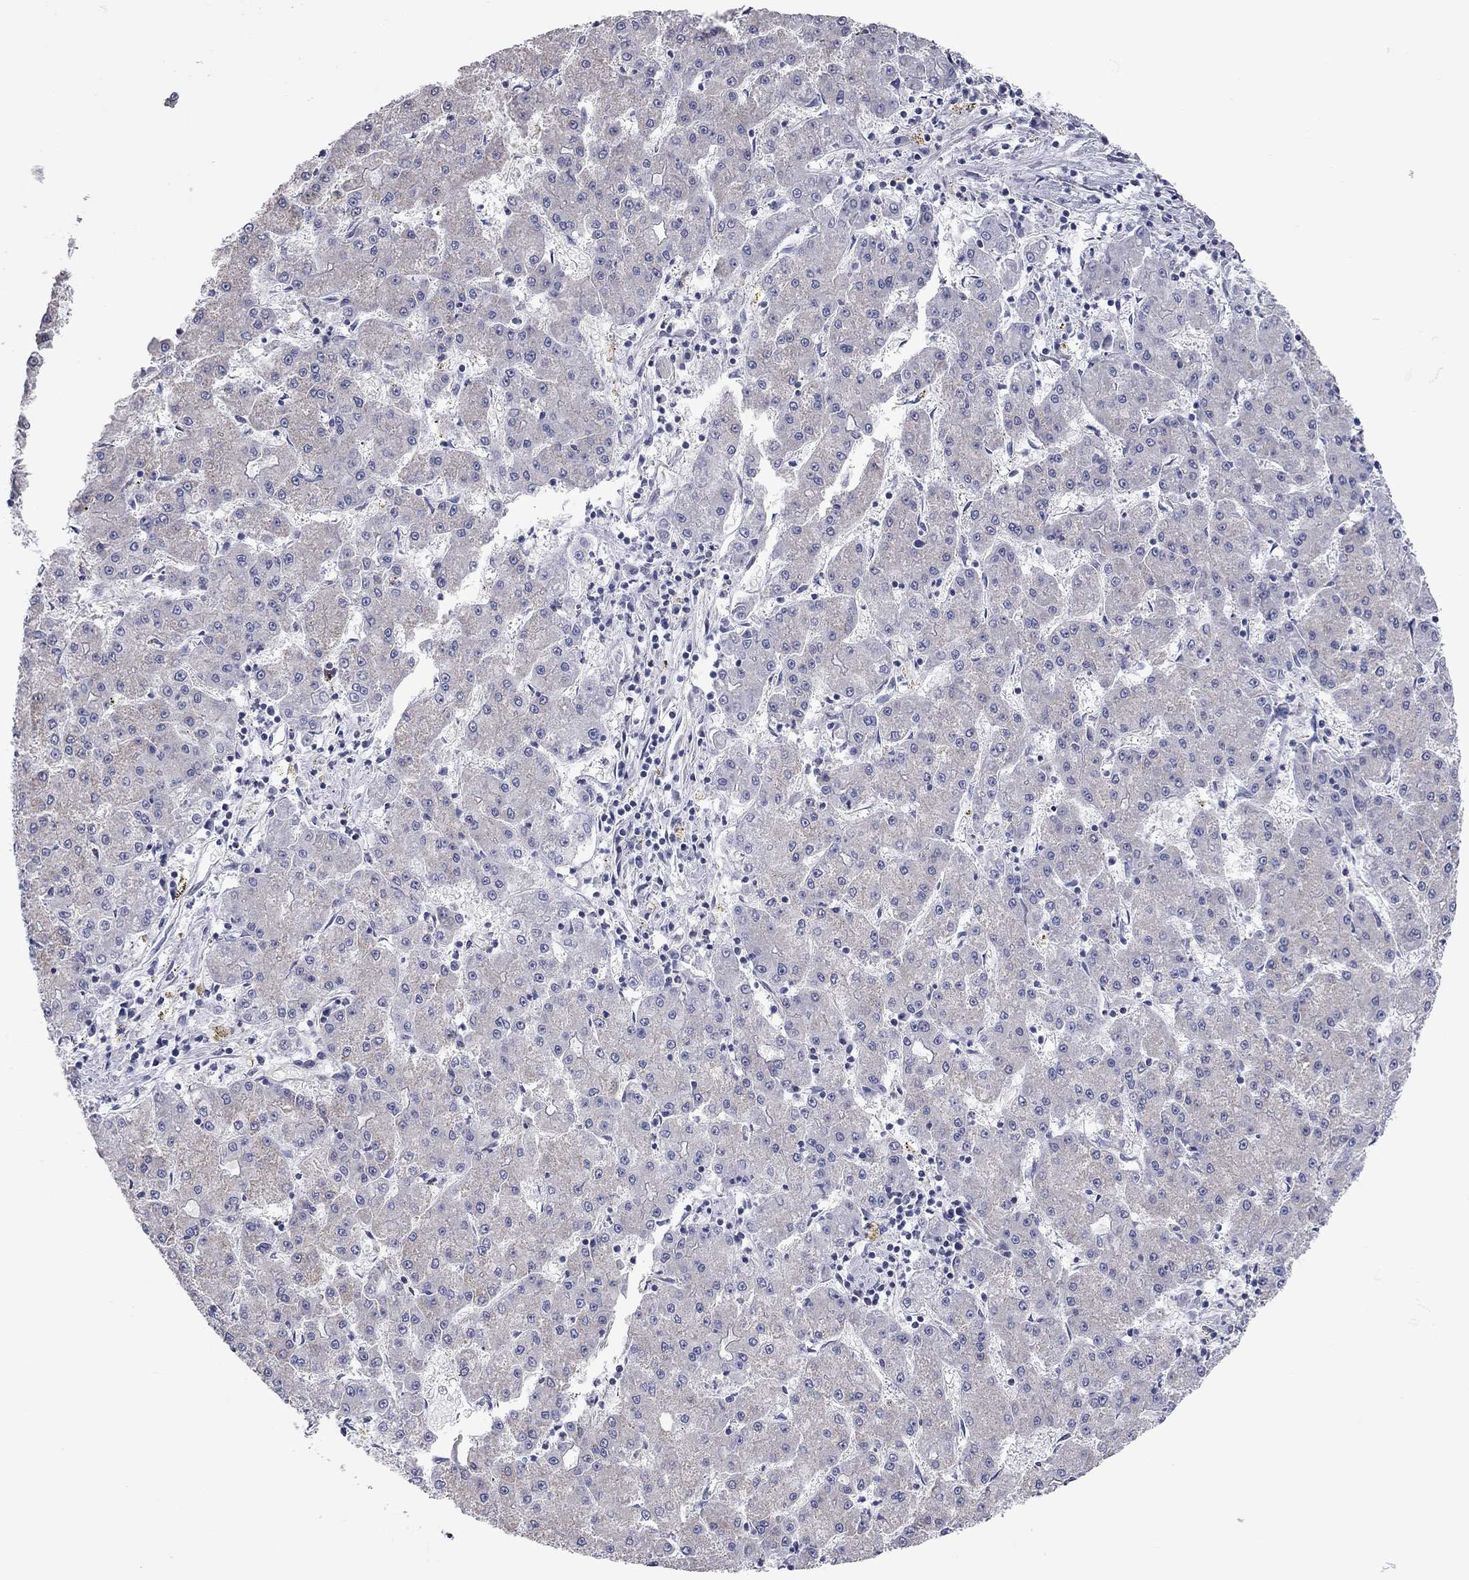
{"staining": {"intensity": "negative", "quantity": "none", "location": "none"}, "tissue": "liver cancer", "cell_type": "Tumor cells", "image_type": "cancer", "snomed": [{"axis": "morphology", "description": "Carcinoma, Hepatocellular, NOS"}, {"axis": "topography", "description": "Liver"}], "caption": "High power microscopy photomicrograph of an IHC photomicrograph of liver cancer (hepatocellular carcinoma), revealing no significant expression in tumor cells.", "gene": "C10orf90", "patient": {"sex": "male", "age": 73}}